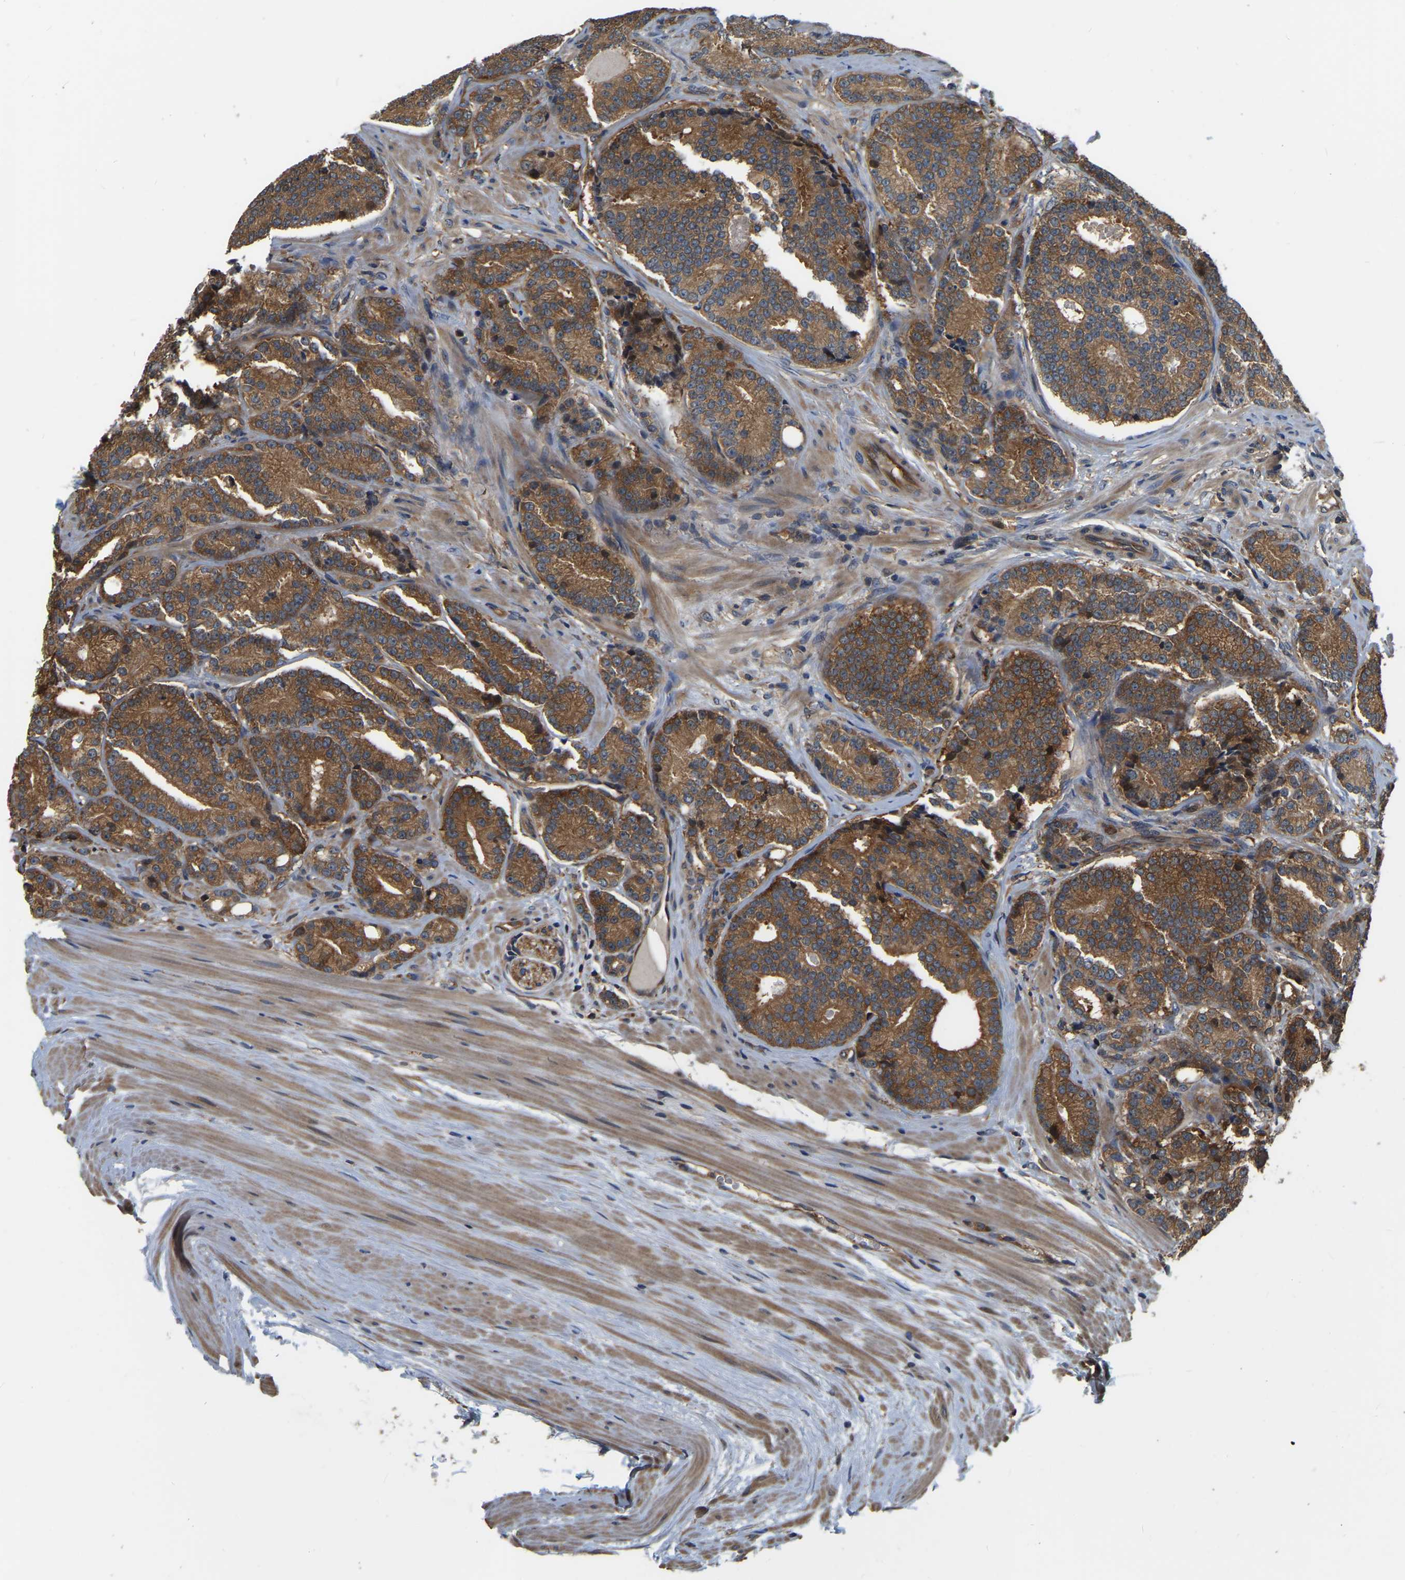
{"staining": {"intensity": "moderate", "quantity": ">75%", "location": "cytoplasmic/membranous"}, "tissue": "prostate cancer", "cell_type": "Tumor cells", "image_type": "cancer", "snomed": [{"axis": "morphology", "description": "Adenocarcinoma, High grade"}, {"axis": "topography", "description": "Prostate"}], "caption": "IHC histopathology image of human prostate high-grade adenocarcinoma stained for a protein (brown), which demonstrates medium levels of moderate cytoplasmic/membranous staining in approximately >75% of tumor cells.", "gene": "GARS1", "patient": {"sex": "male", "age": 61}}